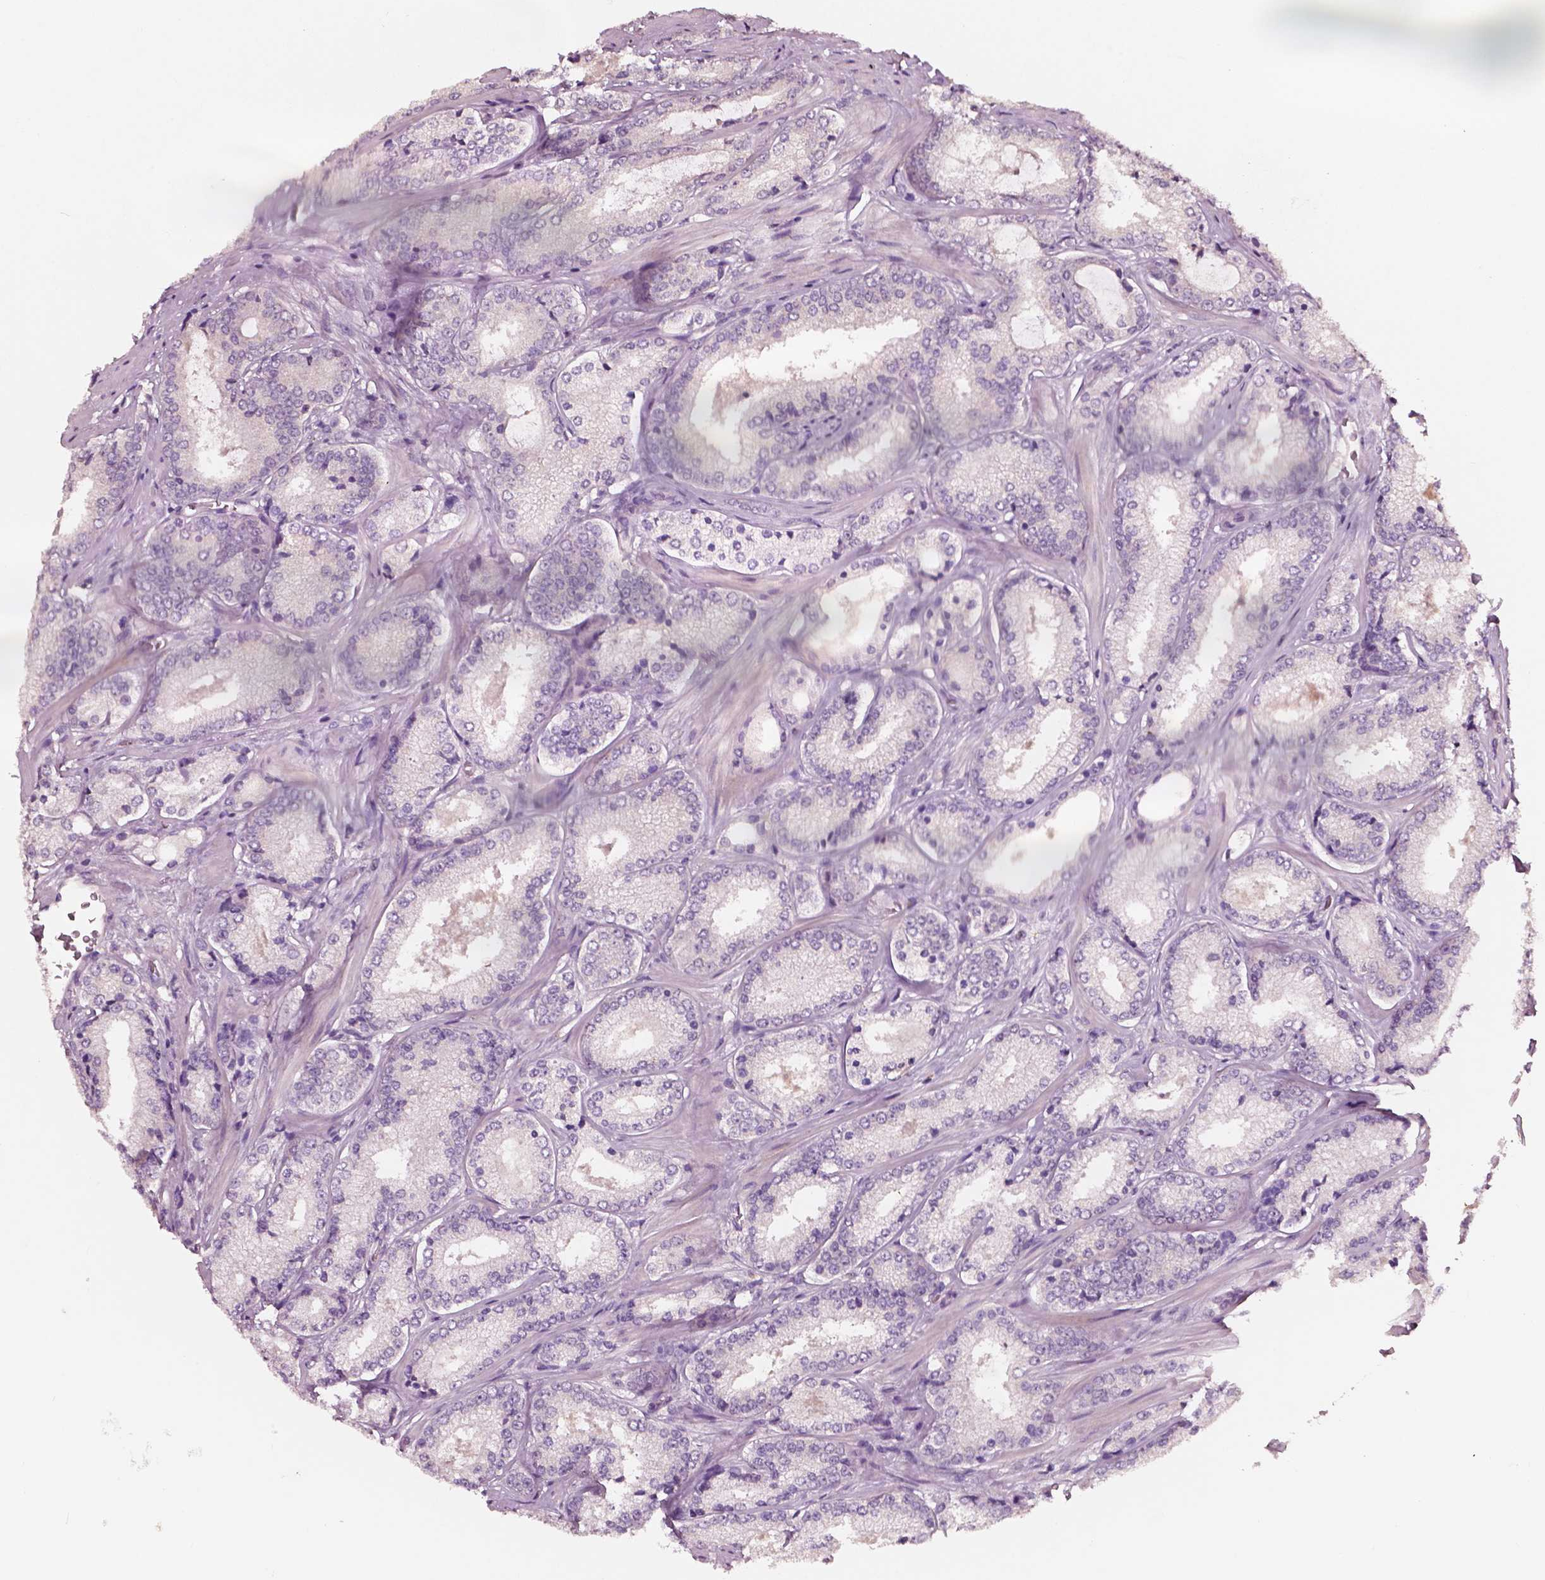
{"staining": {"intensity": "negative", "quantity": "none", "location": "none"}, "tissue": "prostate cancer", "cell_type": "Tumor cells", "image_type": "cancer", "snomed": [{"axis": "morphology", "description": "Adenocarcinoma, Low grade"}, {"axis": "topography", "description": "Prostate"}], "caption": "This histopathology image is of prostate cancer stained with immunohistochemistry (IHC) to label a protein in brown with the nuclei are counter-stained blue. There is no expression in tumor cells.", "gene": "PLA2R1", "patient": {"sex": "male", "age": 56}}